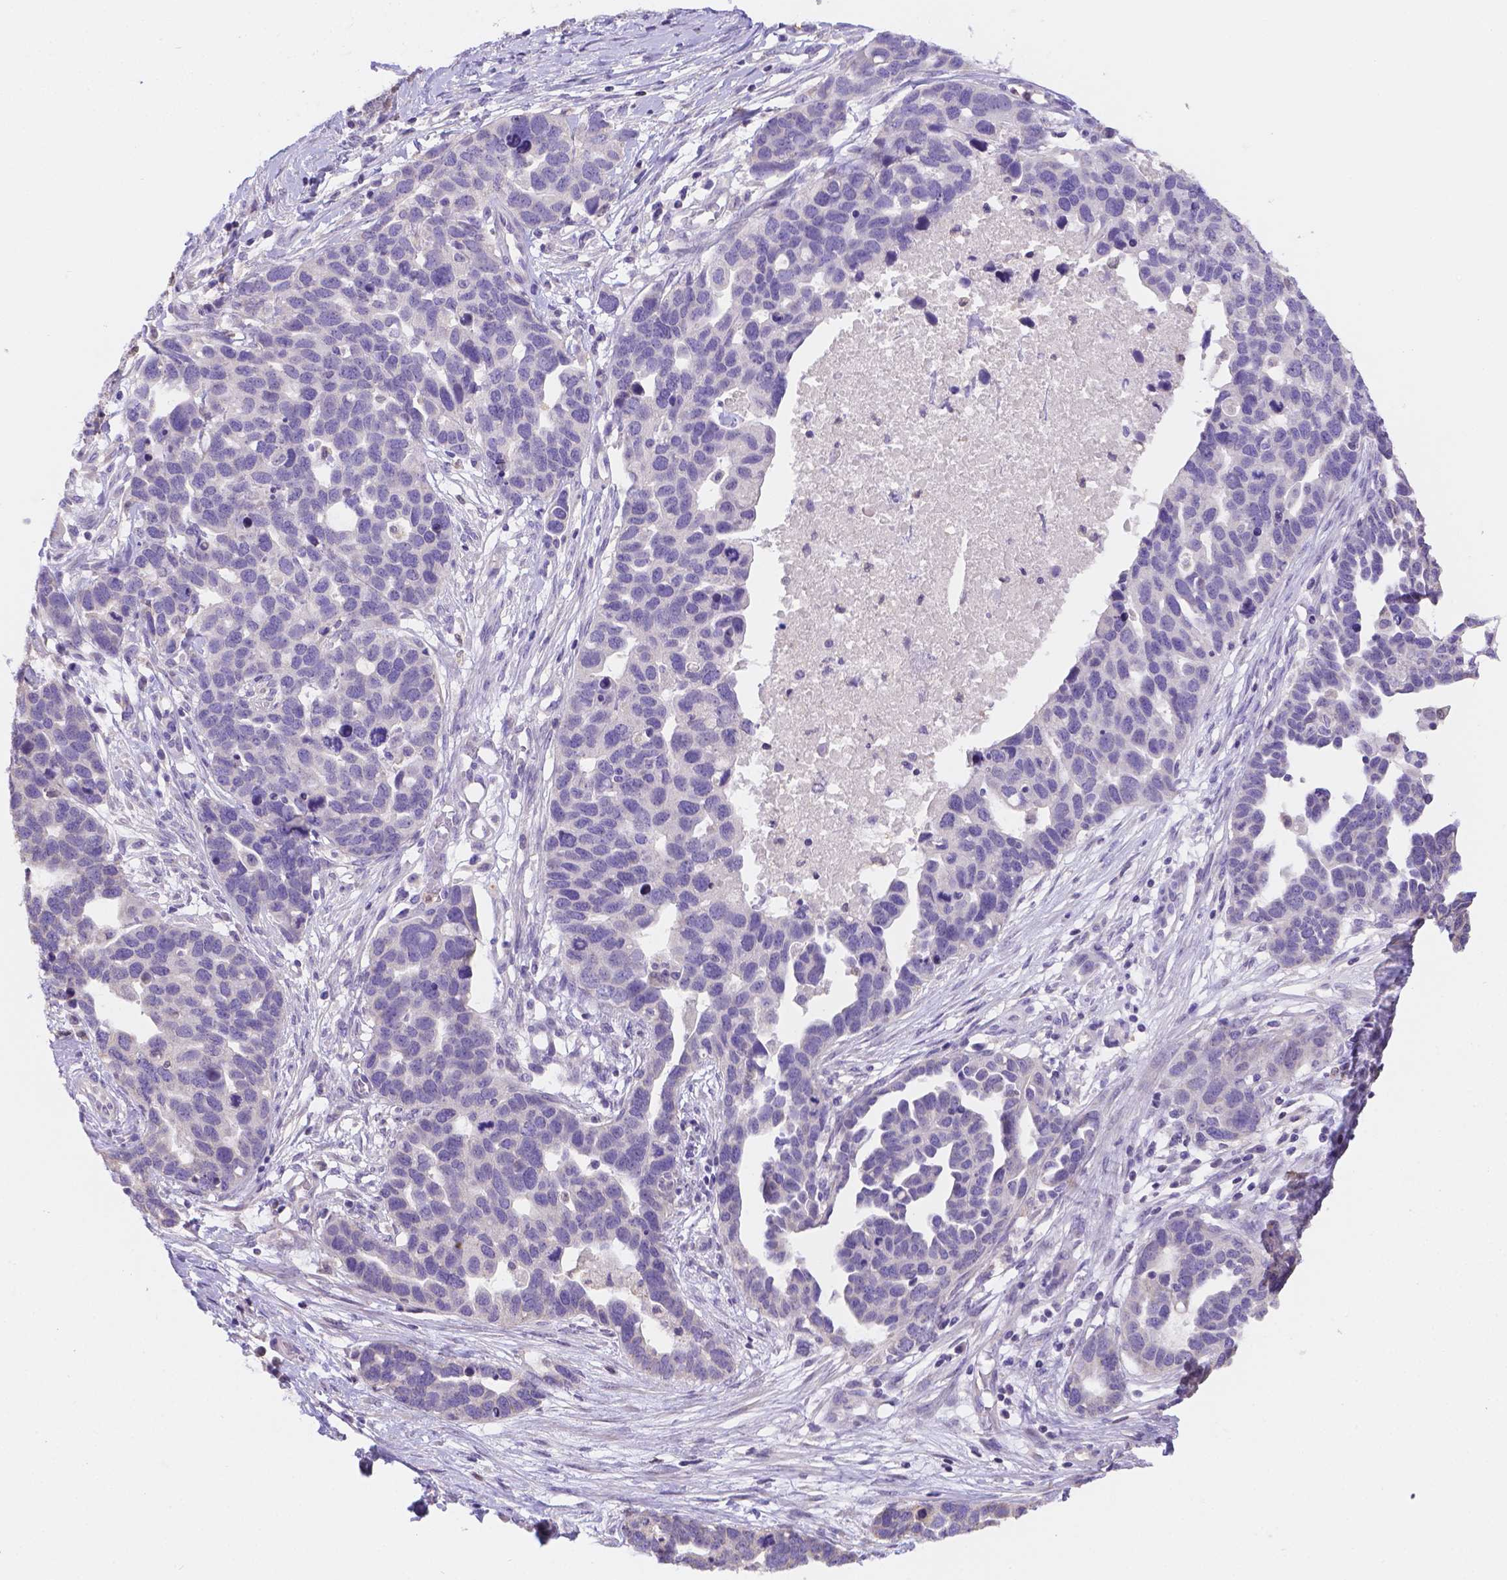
{"staining": {"intensity": "negative", "quantity": "none", "location": "none"}, "tissue": "ovarian cancer", "cell_type": "Tumor cells", "image_type": "cancer", "snomed": [{"axis": "morphology", "description": "Cystadenocarcinoma, serous, NOS"}, {"axis": "topography", "description": "Ovary"}], "caption": "Immunohistochemical staining of ovarian serous cystadenocarcinoma reveals no significant staining in tumor cells. Nuclei are stained in blue.", "gene": "NXPE2", "patient": {"sex": "female", "age": 54}}